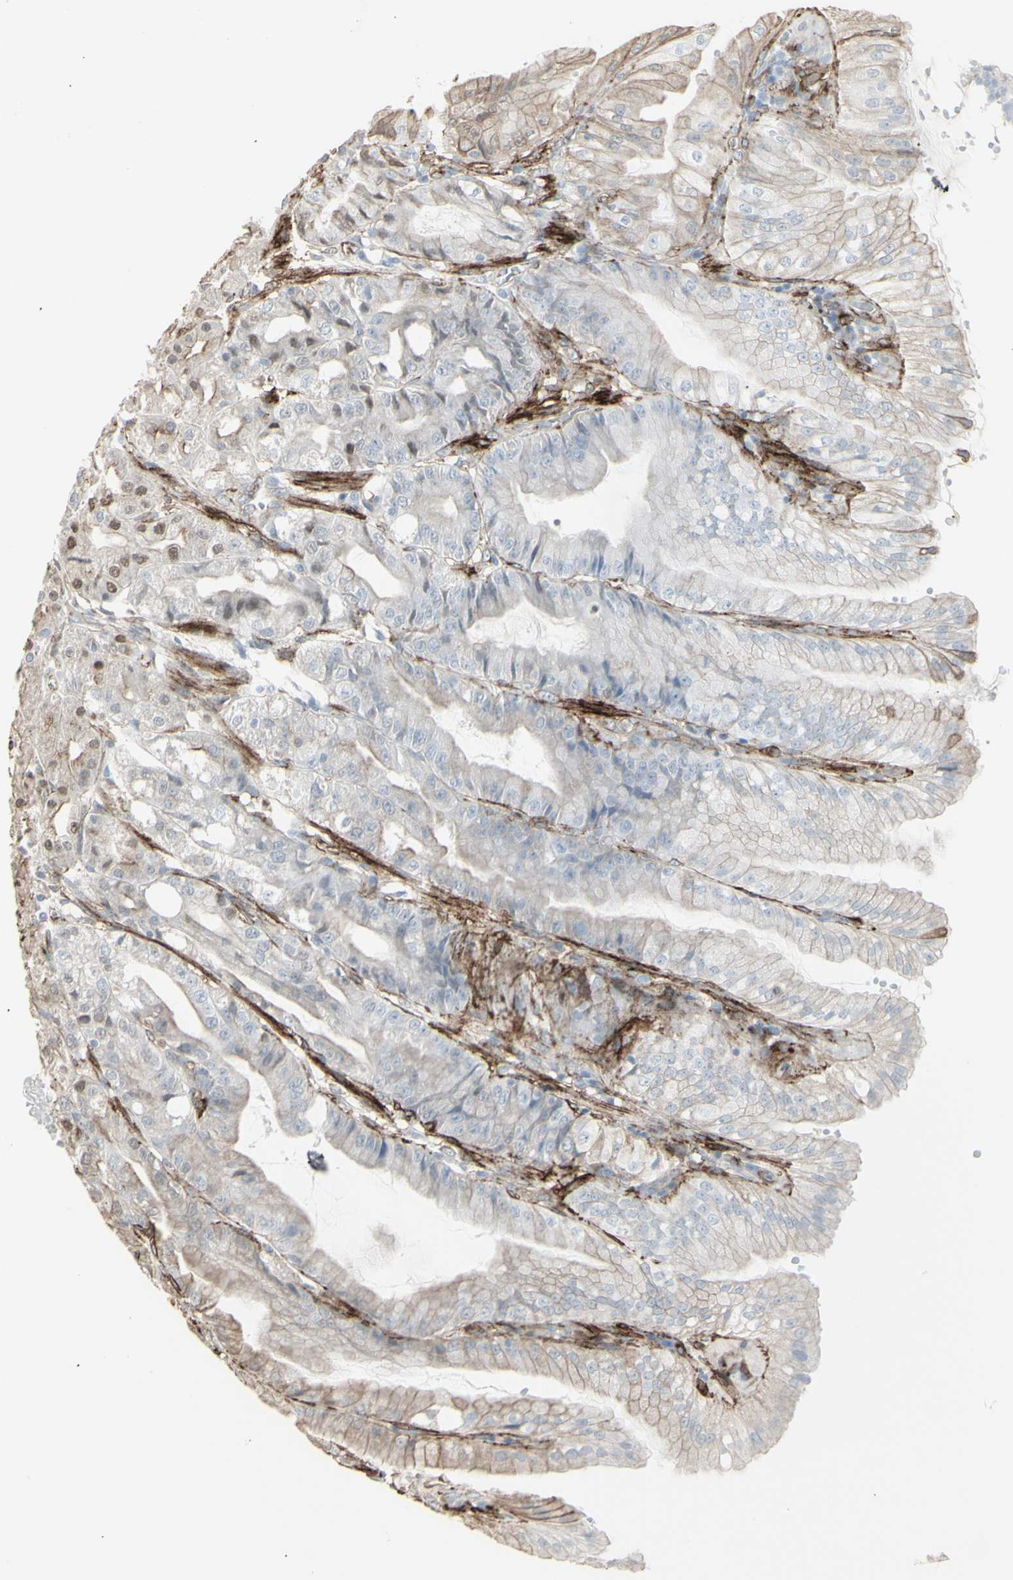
{"staining": {"intensity": "moderate", "quantity": "<25%", "location": "cytoplasmic/membranous"}, "tissue": "stomach", "cell_type": "Glandular cells", "image_type": "normal", "snomed": [{"axis": "morphology", "description": "Normal tissue, NOS"}, {"axis": "topography", "description": "Stomach, lower"}], "caption": "Protein staining of unremarkable stomach displays moderate cytoplasmic/membranous staining in about <25% of glandular cells.", "gene": "GJA1", "patient": {"sex": "male", "age": 71}}